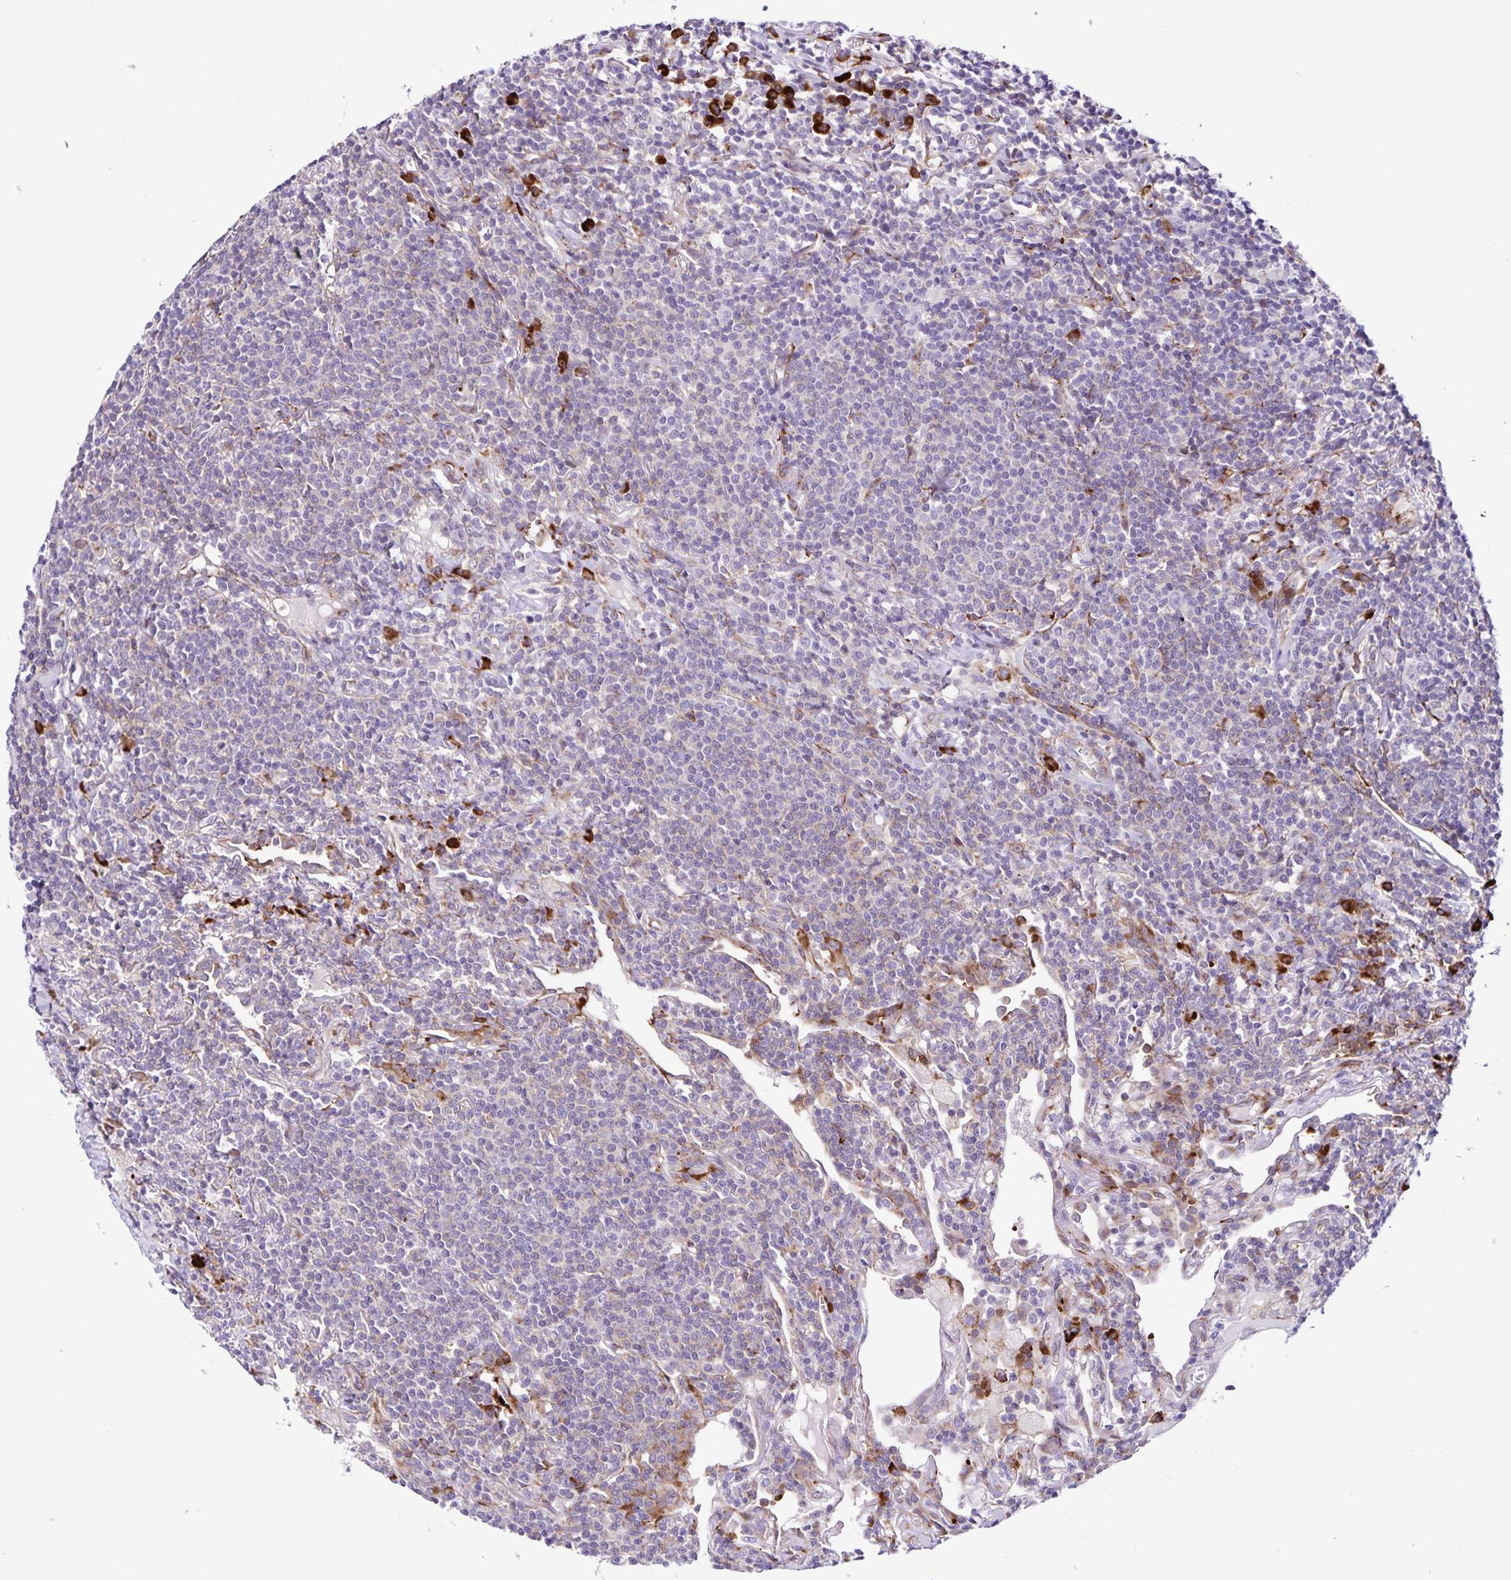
{"staining": {"intensity": "negative", "quantity": "none", "location": "none"}, "tissue": "lymphoma", "cell_type": "Tumor cells", "image_type": "cancer", "snomed": [{"axis": "morphology", "description": "Malignant lymphoma, non-Hodgkin's type, Low grade"}, {"axis": "topography", "description": "Lung"}], "caption": "High magnification brightfield microscopy of lymphoma stained with DAB (brown) and counterstained with hematoxylin (blue): tumor cells show no significant positivity. The staining was performed using DAB (3,3'-diaminobenzidine) to visualize the protein expression in brown, while the nuclei were stained in blue with hematoxylin (Magnification: 20x).", "gene": "OSBPL5", "patient": {"sex": "female", "age": 71}}